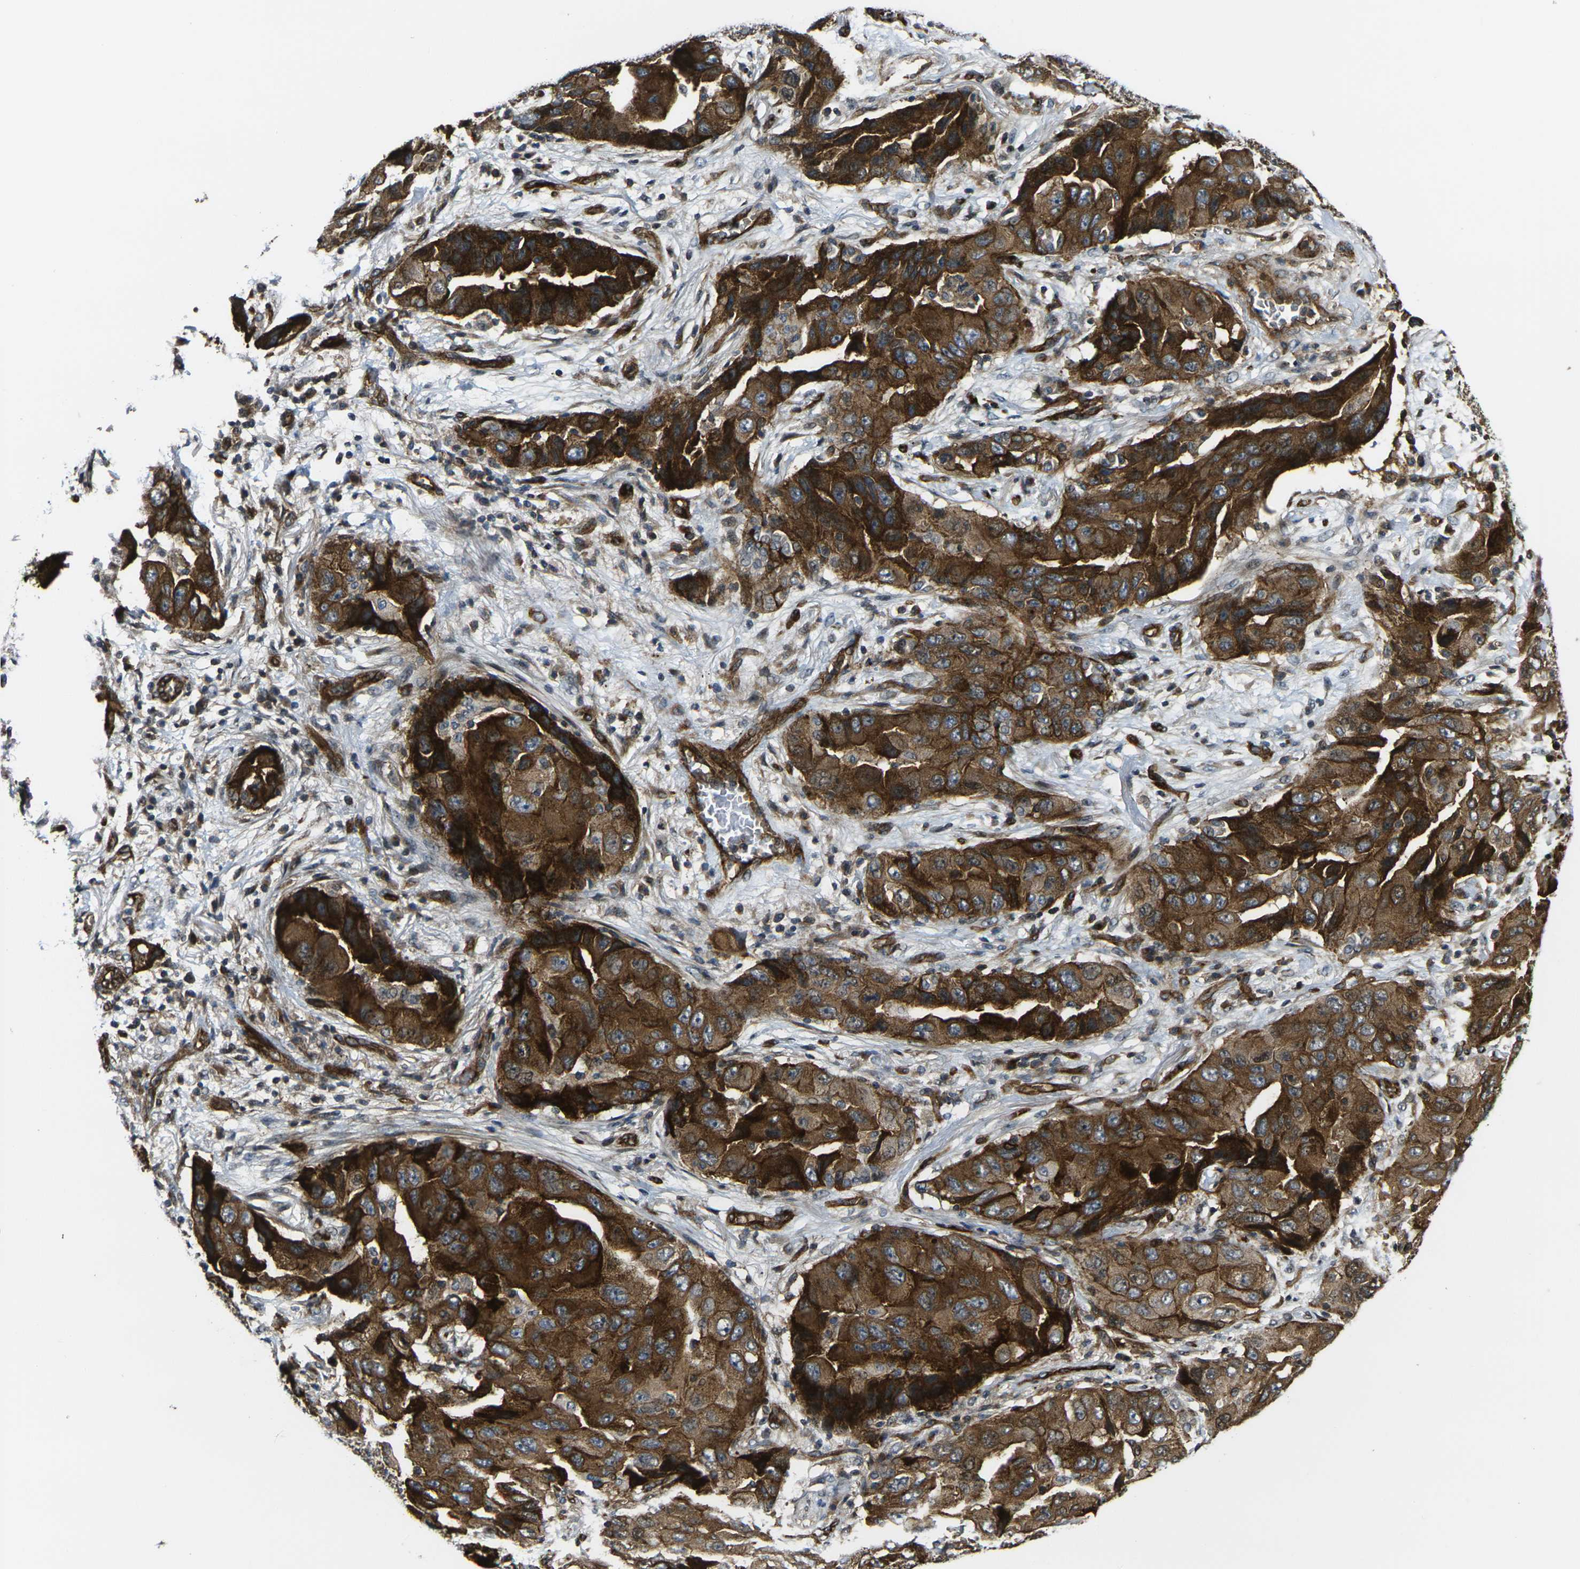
{"staining": {"intensity": "strong", "quantity": ">75%", "location": "cytoplasmic/membranous"}, "tissue": "lung cancer", "cell_type": "Tumor cells", "image_type": "cancer", "snomed": [{"axis": "morphology", "description": "Adenocarcinoma, NOS"}, {"axis": "topography", "description": "Lung"}], "caption": "Immunohistochemical staining of lung cancer (adenocarcinoma) shows strong cytoplasmic/membranous protein staining in approximately >75% of tumor cells.", "gene": "ECE1", "patient": {"sex": "female", "age": 65}}